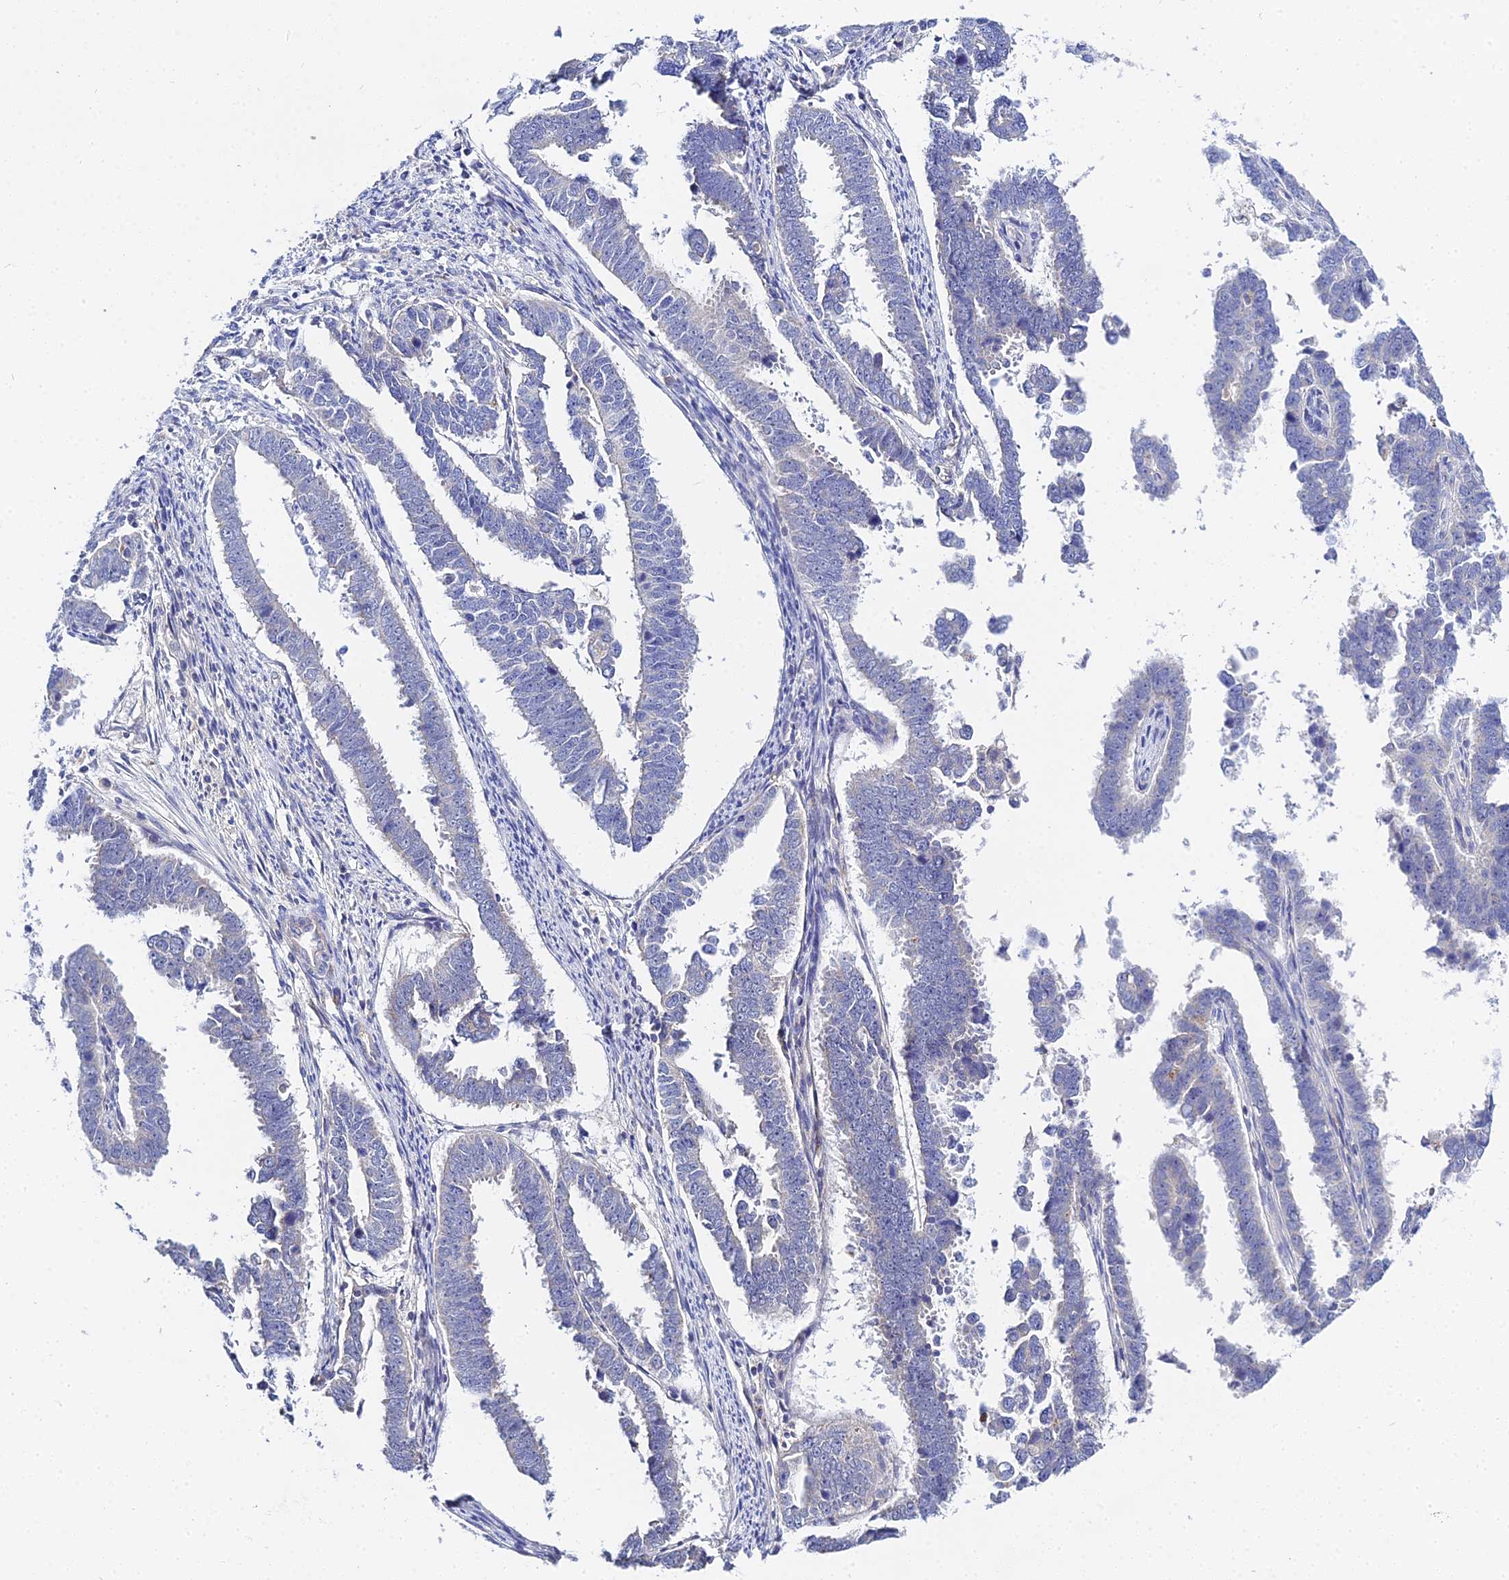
{"staining": {"intensity": "negative", "quantity": "none", "location": "none"}, "tissue": "endometrial cancer", "cell_type": "Tumor cells", "image_type": "cancer", "snomed": [{"axis": "morphology", "description": "Adenocarcinoma, NOS"}, {"axis": "topography", "description": "Endometrium"}], "caption": "The histopathology image shows no significant positivity in tumor cells of endometrial adenocarcinoma.", "gene": "APOBEC3H", "patient": {"sex": "female", "age": 75}}